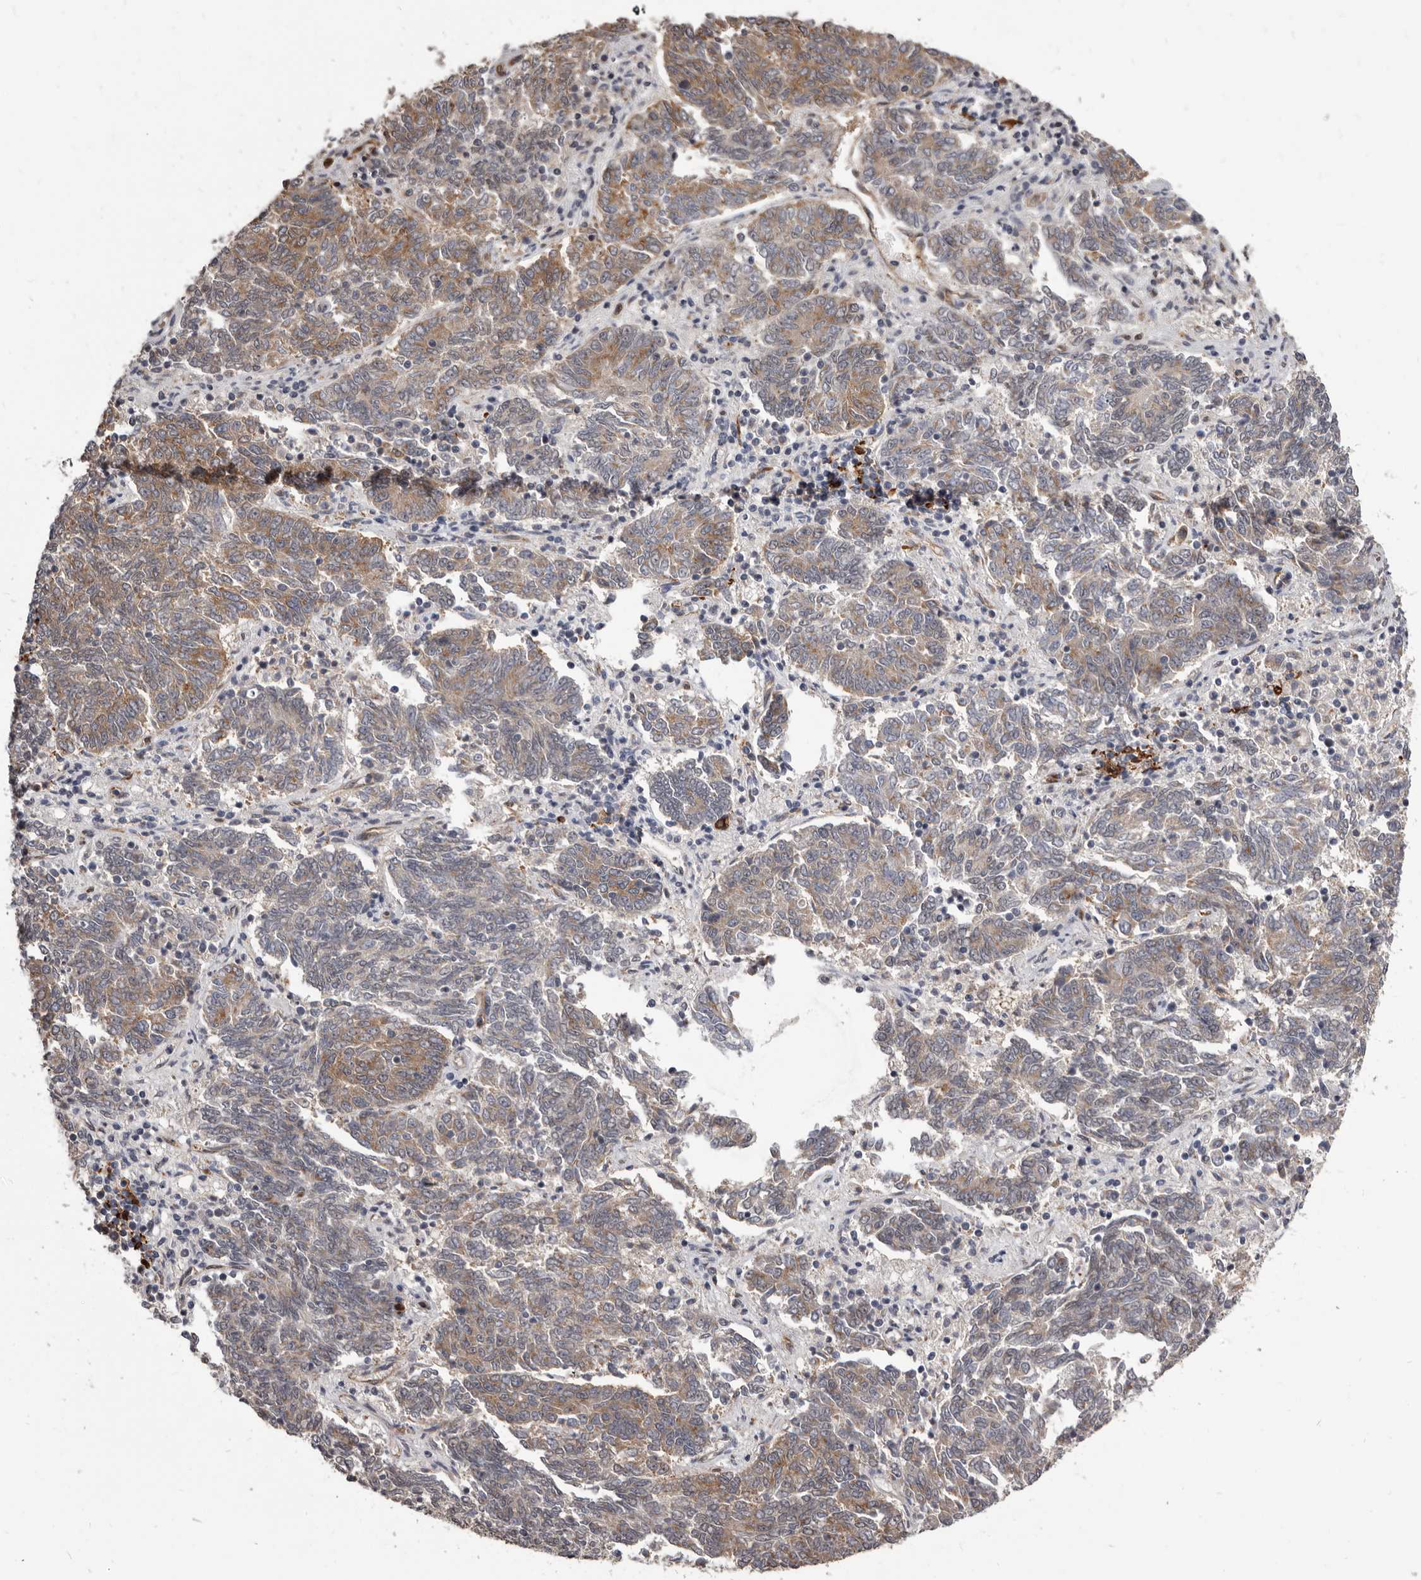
{"staining": {"intensity": "weak", "quantity": "25%-75%", "location": "cytoplasmic/membranous"}, "tissue": "endometrial cancer", "cell_type": "Tumor cells", "image_type": "cancer", "snomed": [{"axis": "morphology", "description": "Adenocarcinoma, NOS"}, {"axis": "topography", "description": "Endometrium"}], "caption": "Weak cytoplasmic/membranous protein expression is seen in about 25%-75% of tumor cells in endometrial cancer (adenocarcinoma). Using DAB (3,3'-diaminobenzidine) (brown) and hematoxylin (blue) stains, captured at high magnification using brightfield microscopy.", "gene": "ADAMTS20", "patient": {"sex": "female", "age": 80}}